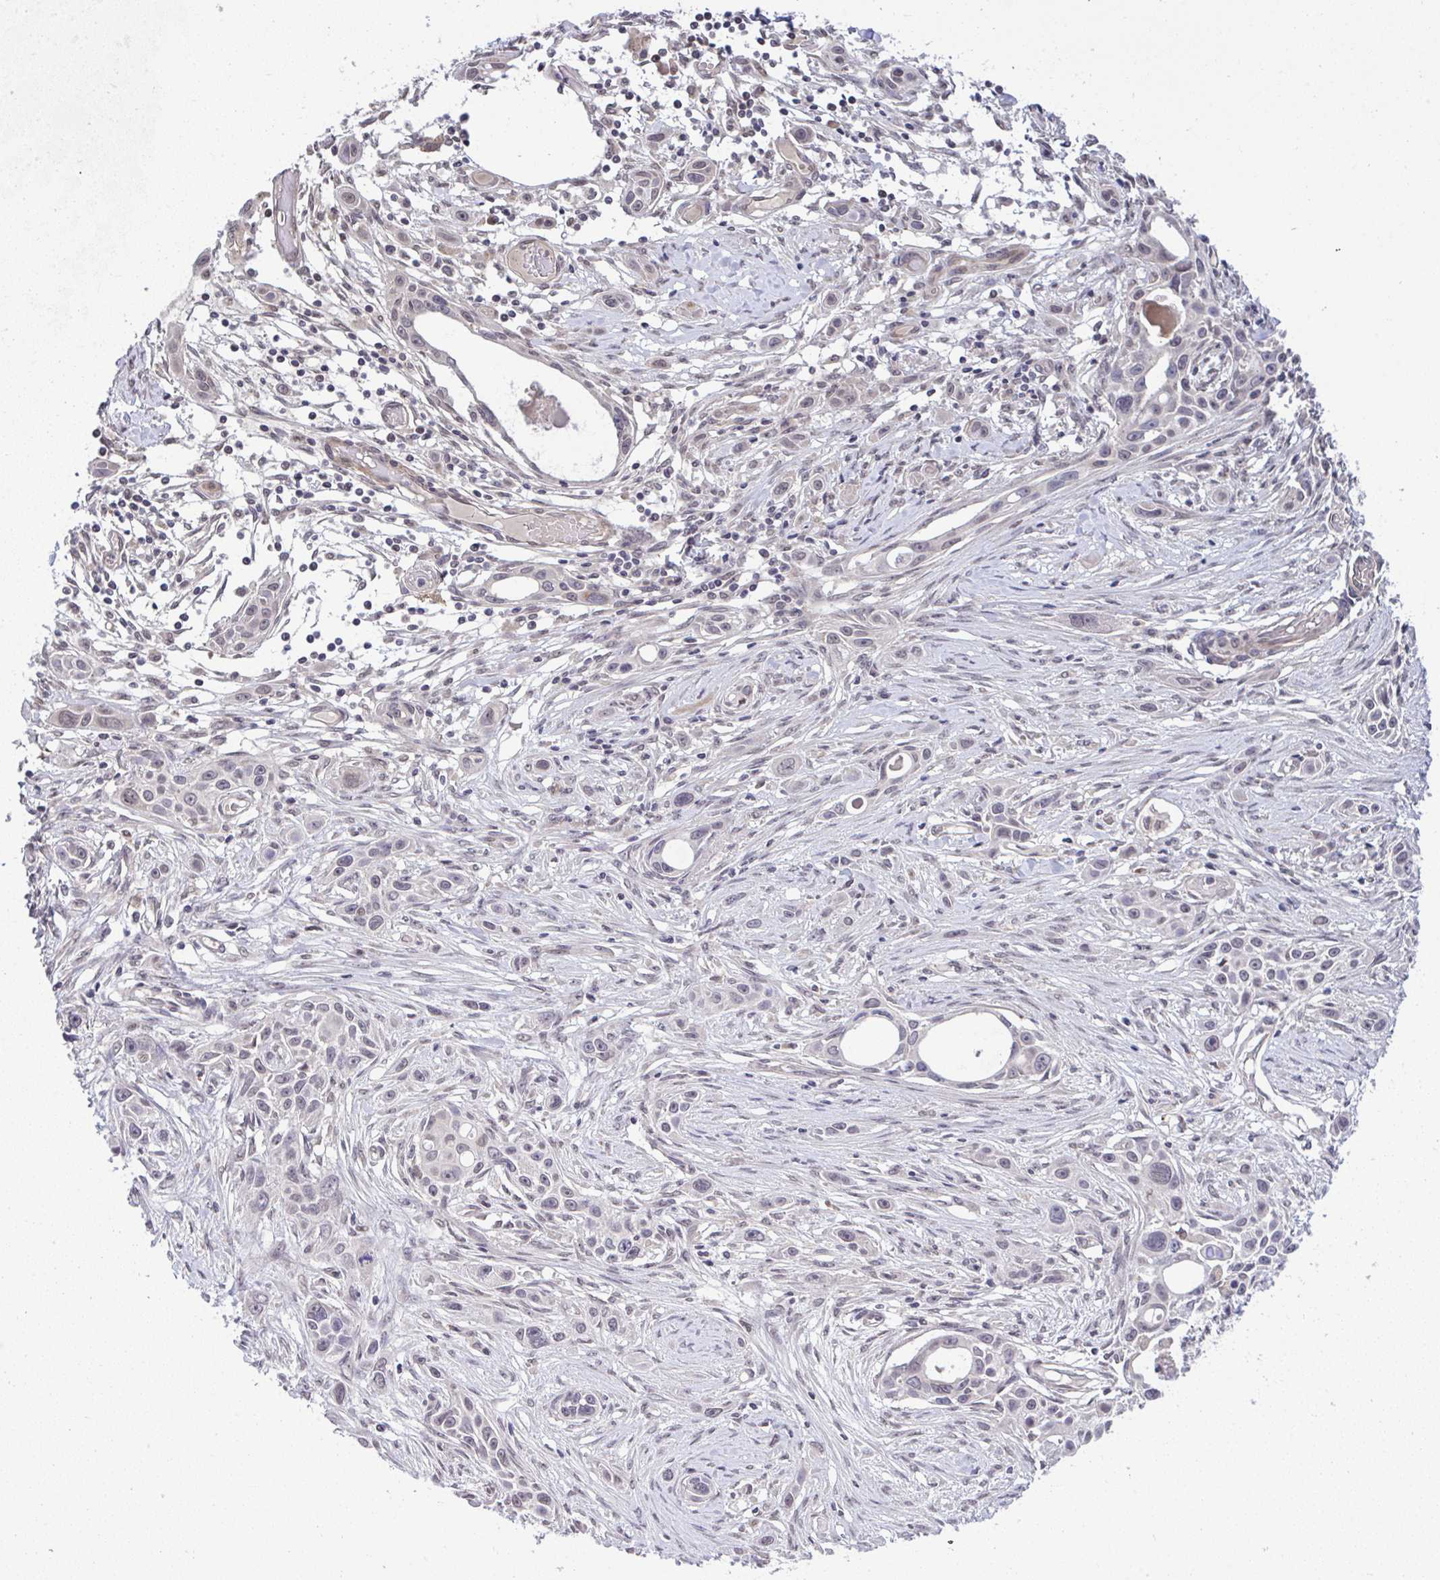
{"staining": {"intensity": "negative", "quantity": "none", "location": "none"}, "tissue": "skin cancer", "cell_type": "Tumor cells", "image_type": "cancer", "snomed": [{"axis": "morphology", "description": "Squamous cell carcinoma, NOS"}, {"axis": "topography", "description": "Skin"}], "caption": "DAB immunohistochemical staining of human skin cancer demonstrates no significant staining in tumor cells.", "gene": "C9orf64", "patient": {"sex": "female", "age": 69}}